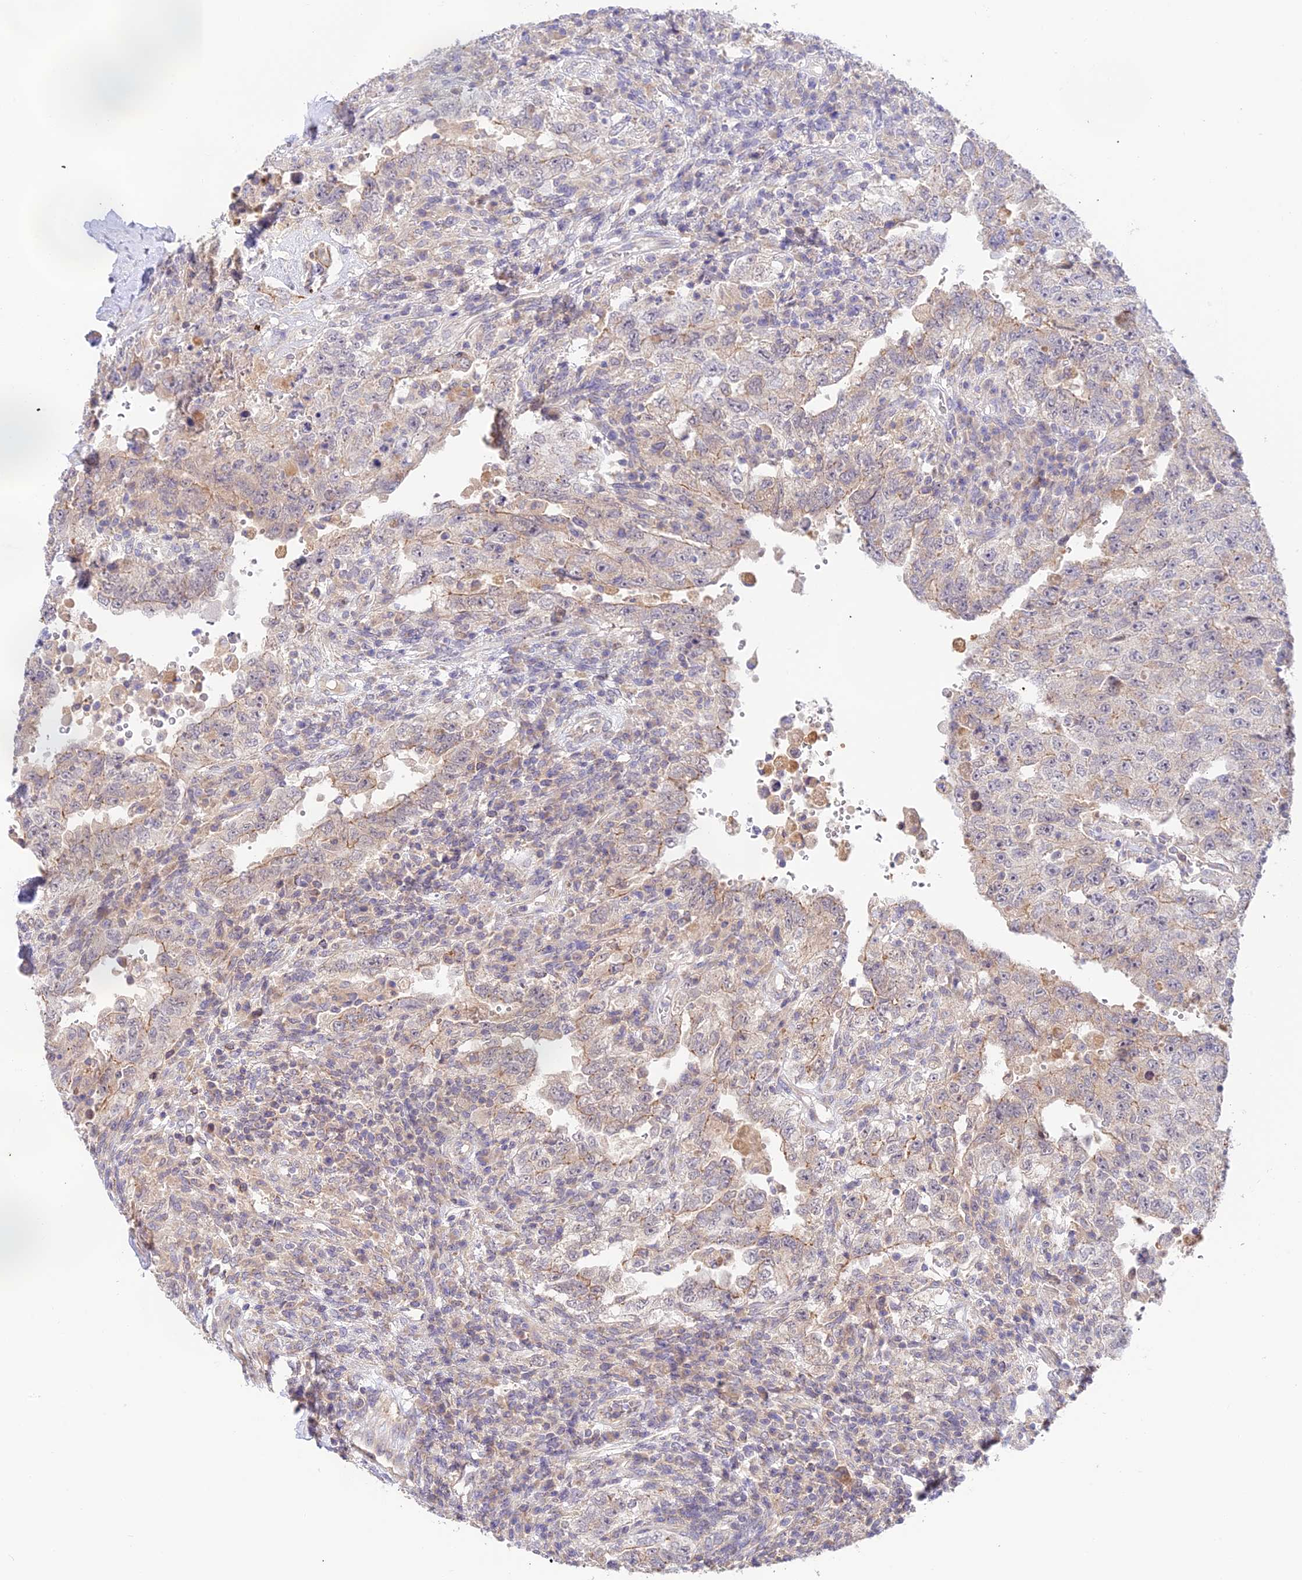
{"staining": {"intensity": "weak", "quantity": "<25%", "location": "cytoplasmic/membranous"}, "tissue": "testis cancer", "cell_type": "Tumor cells", "image_type": "cancer", "snomed": [{"axis": "morphology", "description": "Carcinoma, Embryonal, NOS"}, {"axis": "topography", "description": "Testis"}], "caption": "Testis cancer (embryonal carcinoma) stained for a protein using IHC reveals no positivity tumor cells.", "gene": "CAMSAP3", "patient": {"sex": "male", "age": 26}}